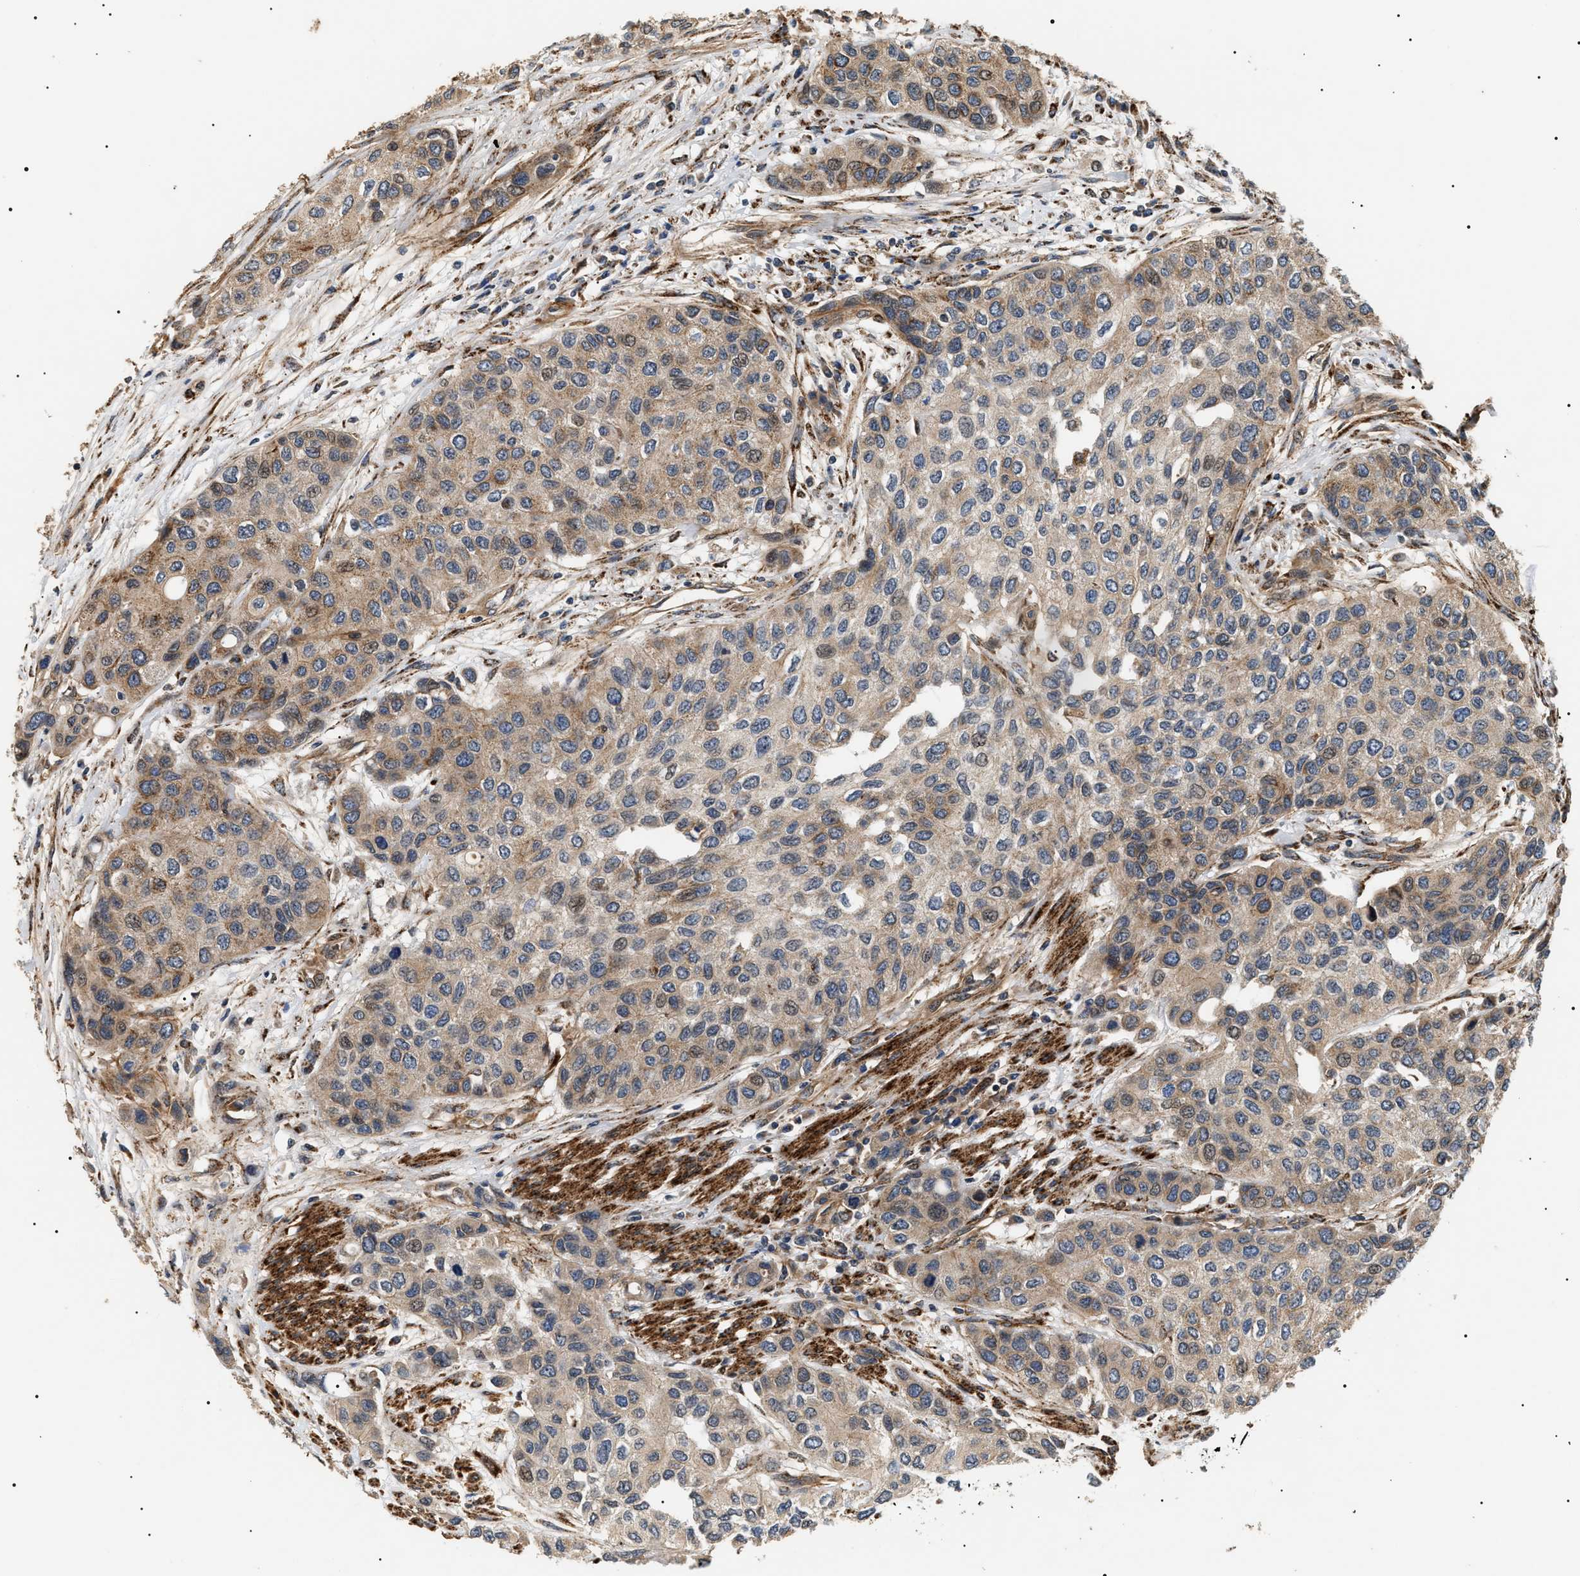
{"staining": {"intensity": "weak", "quantity": ">75%", "location": "cytoplasmic/membranous,nuclear"}, "tissue": "urothelial cancer", "cell_type": "Tumor cells", "image_type": "cancer", "snomed": [{"axis": "morphology", "description": "Urothelial carcinoma, High grade"}, {"axis": "topography", "description": "Urinary bladder"}], "caption": "About >75% of tumor cells in urothelial cancer show weak cytoplasmic/membranous and nuclear protein staining as visualized by brown immunohistochemical staining.", "gene": "ZBTB26", "patient": {"sex": "female", "age": 56}}